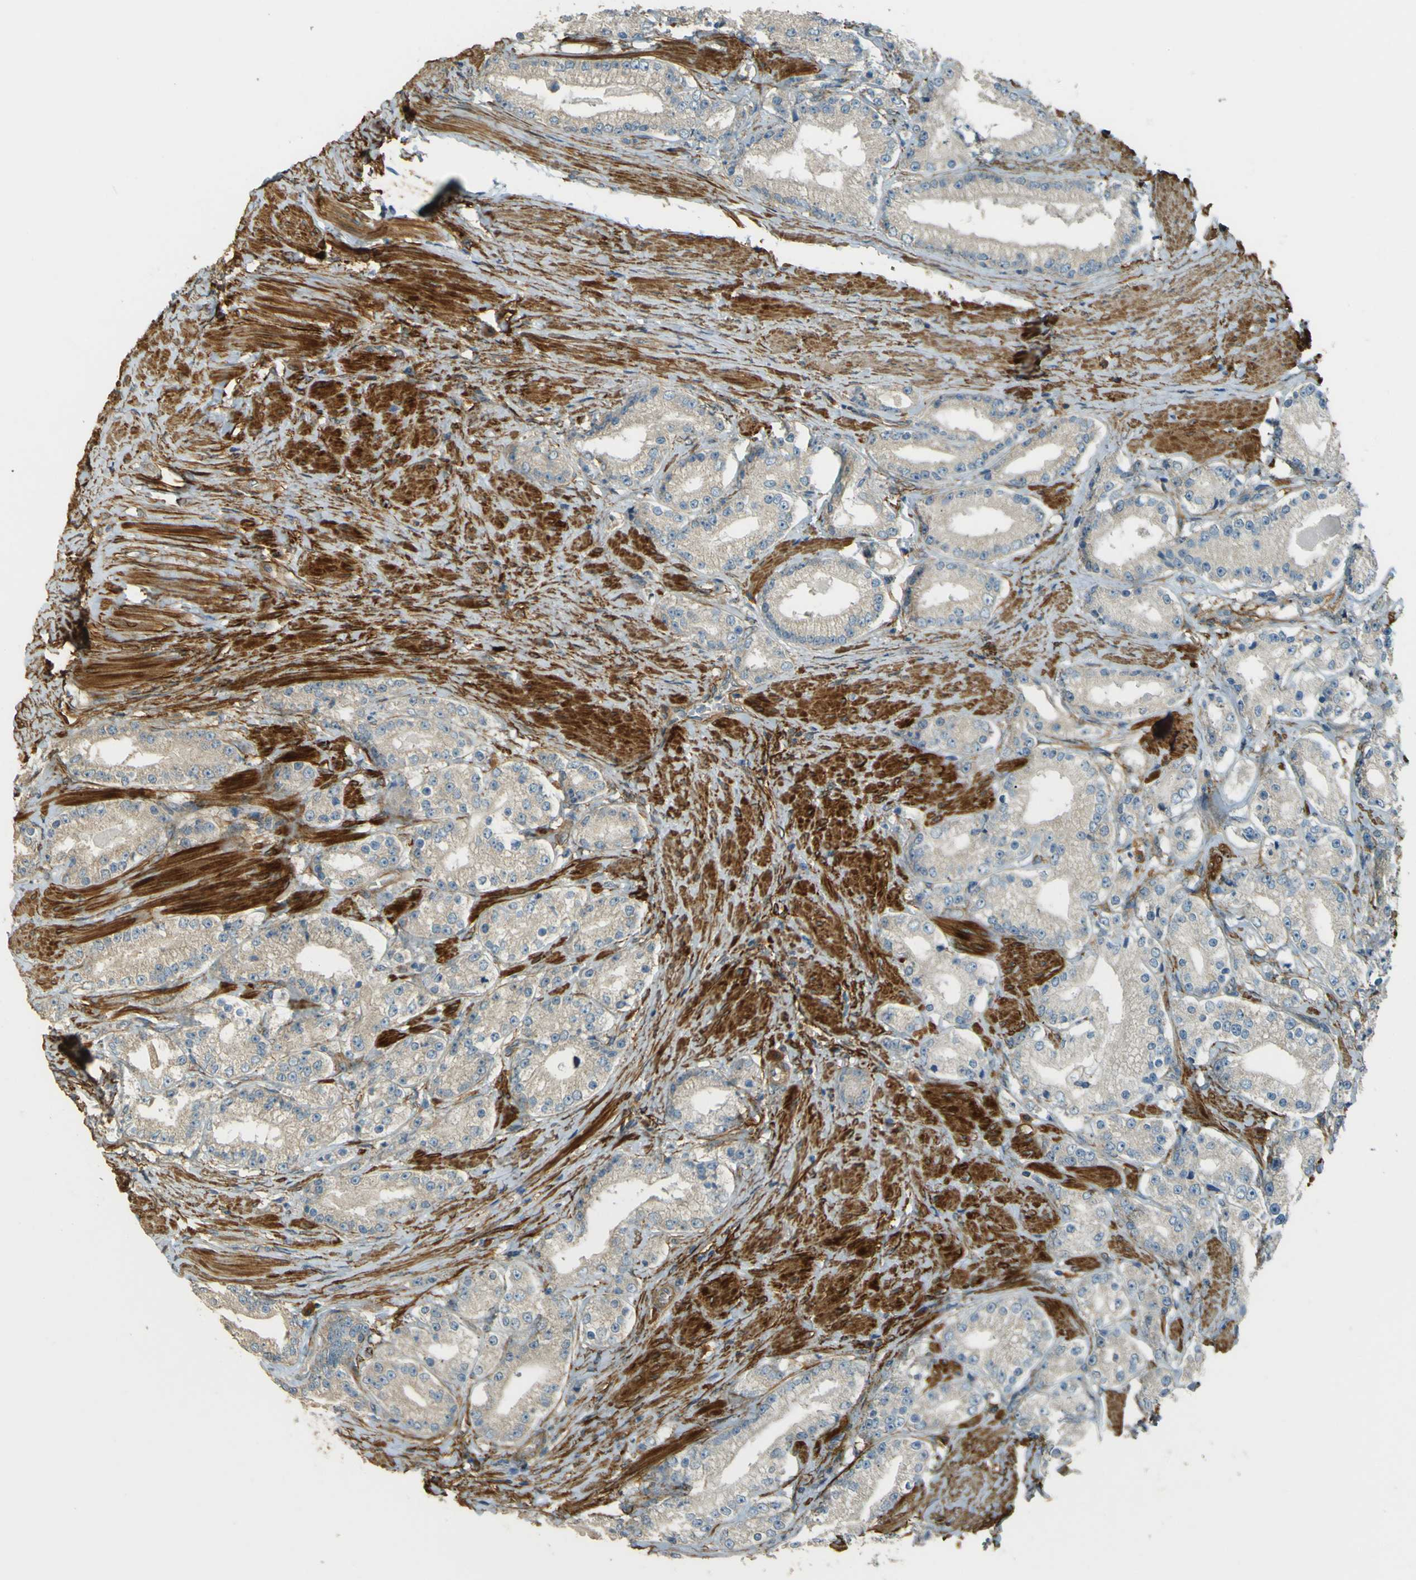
{"staining": {"intensity": "negative", "quantity": "none", "location": "none"}, "tissue": "prostate cancer", "cell_type": "Tumor cells", "image_type": "cancer", "snomed": [{"axis": "morphology", "description": "Adenocarcinoma, Low grade"}, {"axis": "topography", "description": "Prostate"}], "caption": "The micrograph displays no staining of tumor cells in prostate cancer (low-grade adenocarcinoma).", "gene": "NEXN", "patient": {"sex": "male", "age": 63}}